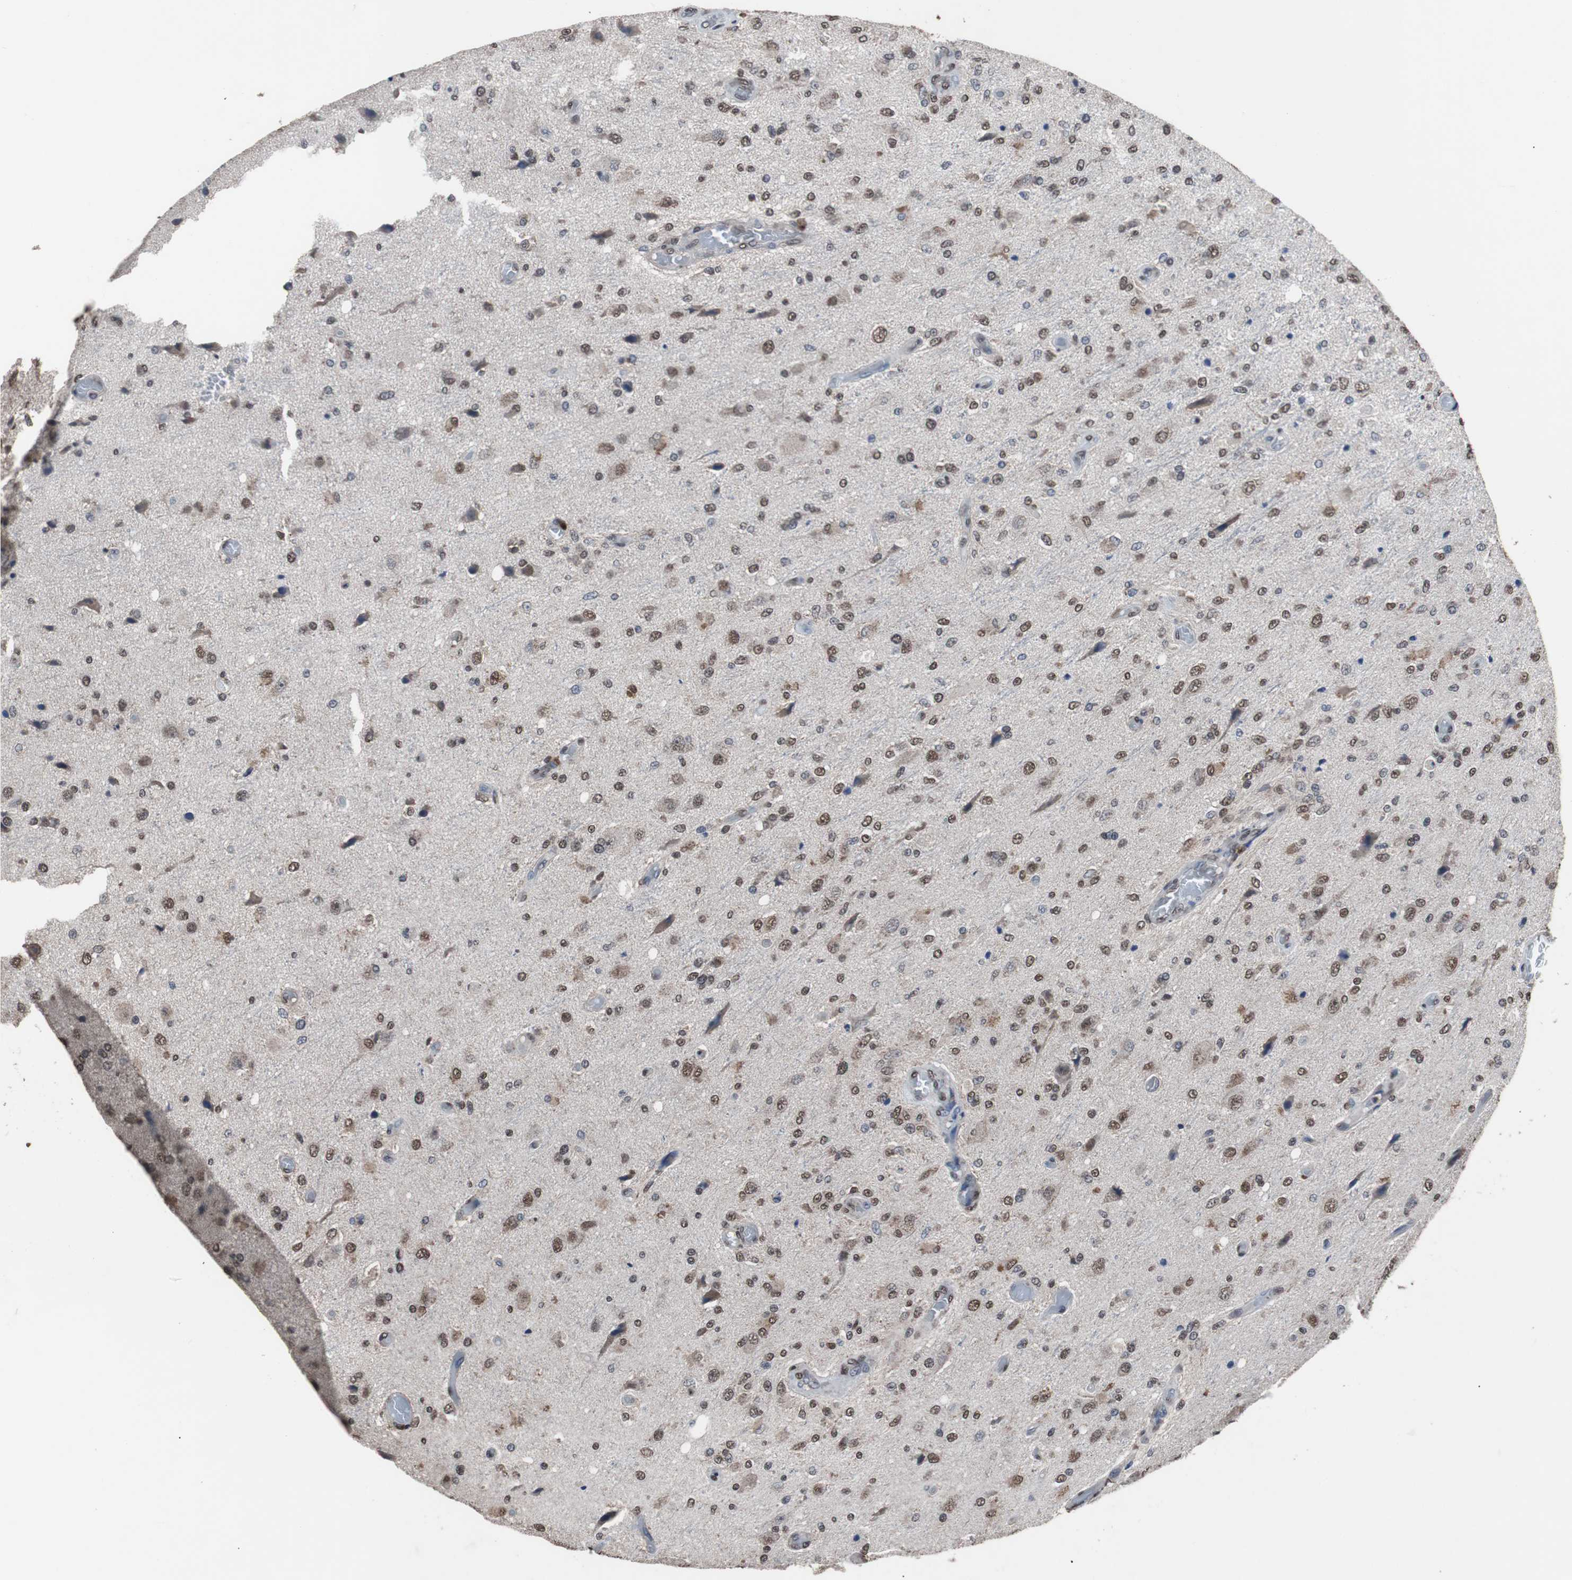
{"staining": {"intensity": "moderate", "quantity": ">75%", "location": "nuclear"}, "tissue": "glioma", "cell_type": "Tumor cells", "image_type": "cancer", "snomed": [{"axis": "morphology", "description": "Normal tissue, NOS"}, {"axis": "morphology", "description": "Glioma, malignant, High grade"}, {"axis": "topography", "description": "Cerebral cortex"}], "caption": "Immunohistochemistry (IHC) staining of malignant glioma (high-grade), which reveals medium levels of moderate nuclear staining in about >75% of tumor cells indicating moderate nuclear protein positivity. The staining was performed using DAB (3,3'-diaminobenzidine) (brown) for protein detection and nuclei were counterstained in hematoxylin (blue).", "gene": "MED27", "patient": {"sex": "male", "age": 77}}